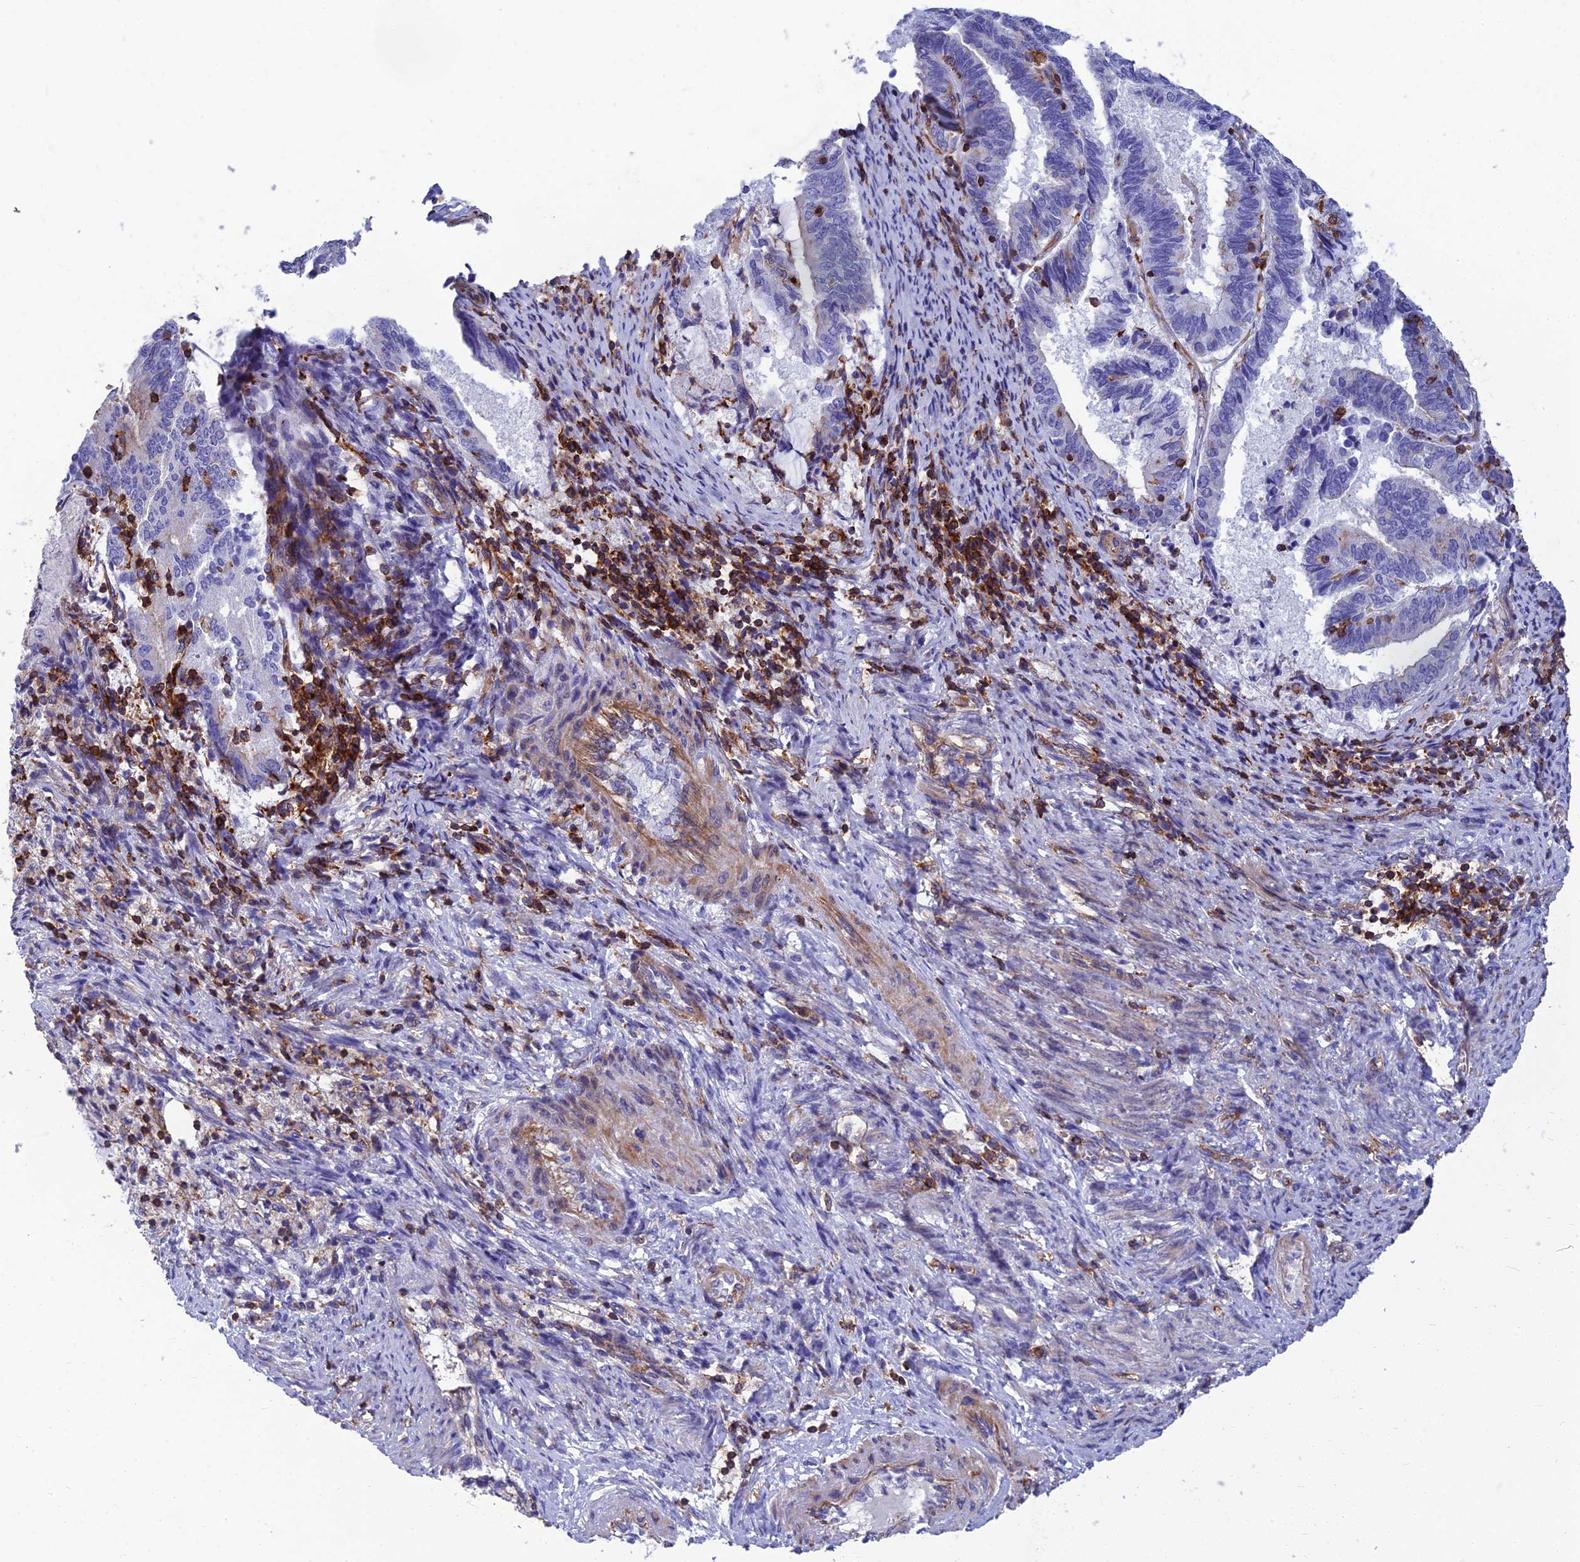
{"staining": {"intensity": "negative", "quantity": "none", "location": "none"}, "tissue": "endometrial cancer", "cell_type": "Tumor cells", "image_type": "cancer", "snomed": [{"axis": "morphology", "description": "Adenocarcinoma, NOS"}, {"axis": "topography", "description": "Endometrium"}], "caption": "Tumor cells show no significant protein staining in endometrial cancer.", "gene": "PPP1R18", "patient": {"sex": "female", "age": 80}}